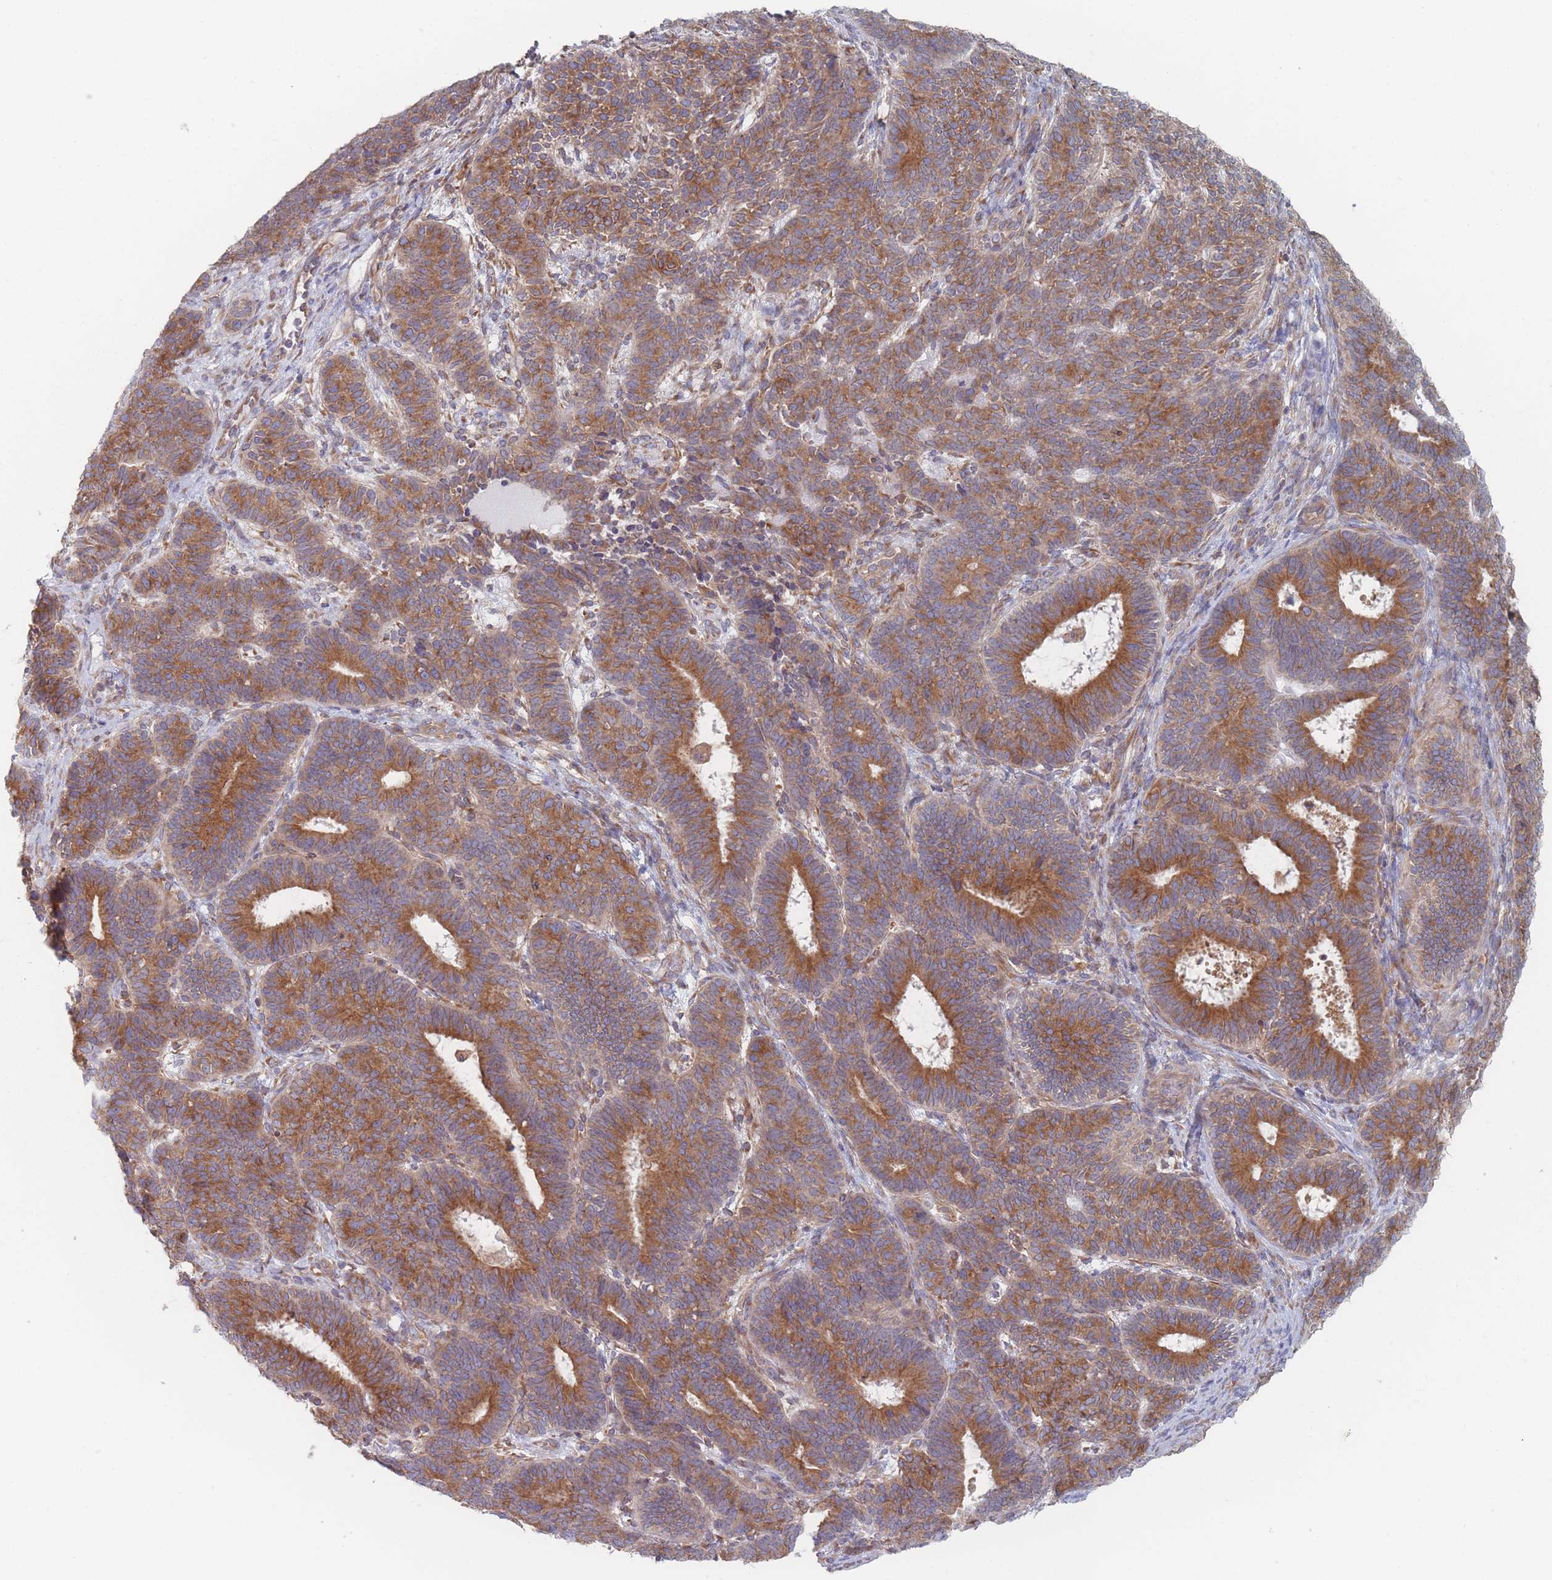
{"staining": {"intensity": "strong", "quantity": ">75%", "location": "cytoplasmic/membranous"}, "tissue": "endometrial cancer", "cell_type": "Tumor cells", "image_type": "cancer", "snomed": [{"axis": "morphology", "description": "Adenocarcinoma, NOS"}, {"axis": "topography", "description": "Endometrium"}], "caption": "This is a histology image of immunohistochemistry (IHC) staining of endometrial adenocarcinoma, which shows strong expression in the cytoplasmic/membranous of tumor cells.", "gene": "KDSR", "patient": {"sex": "female", "age": 70}}